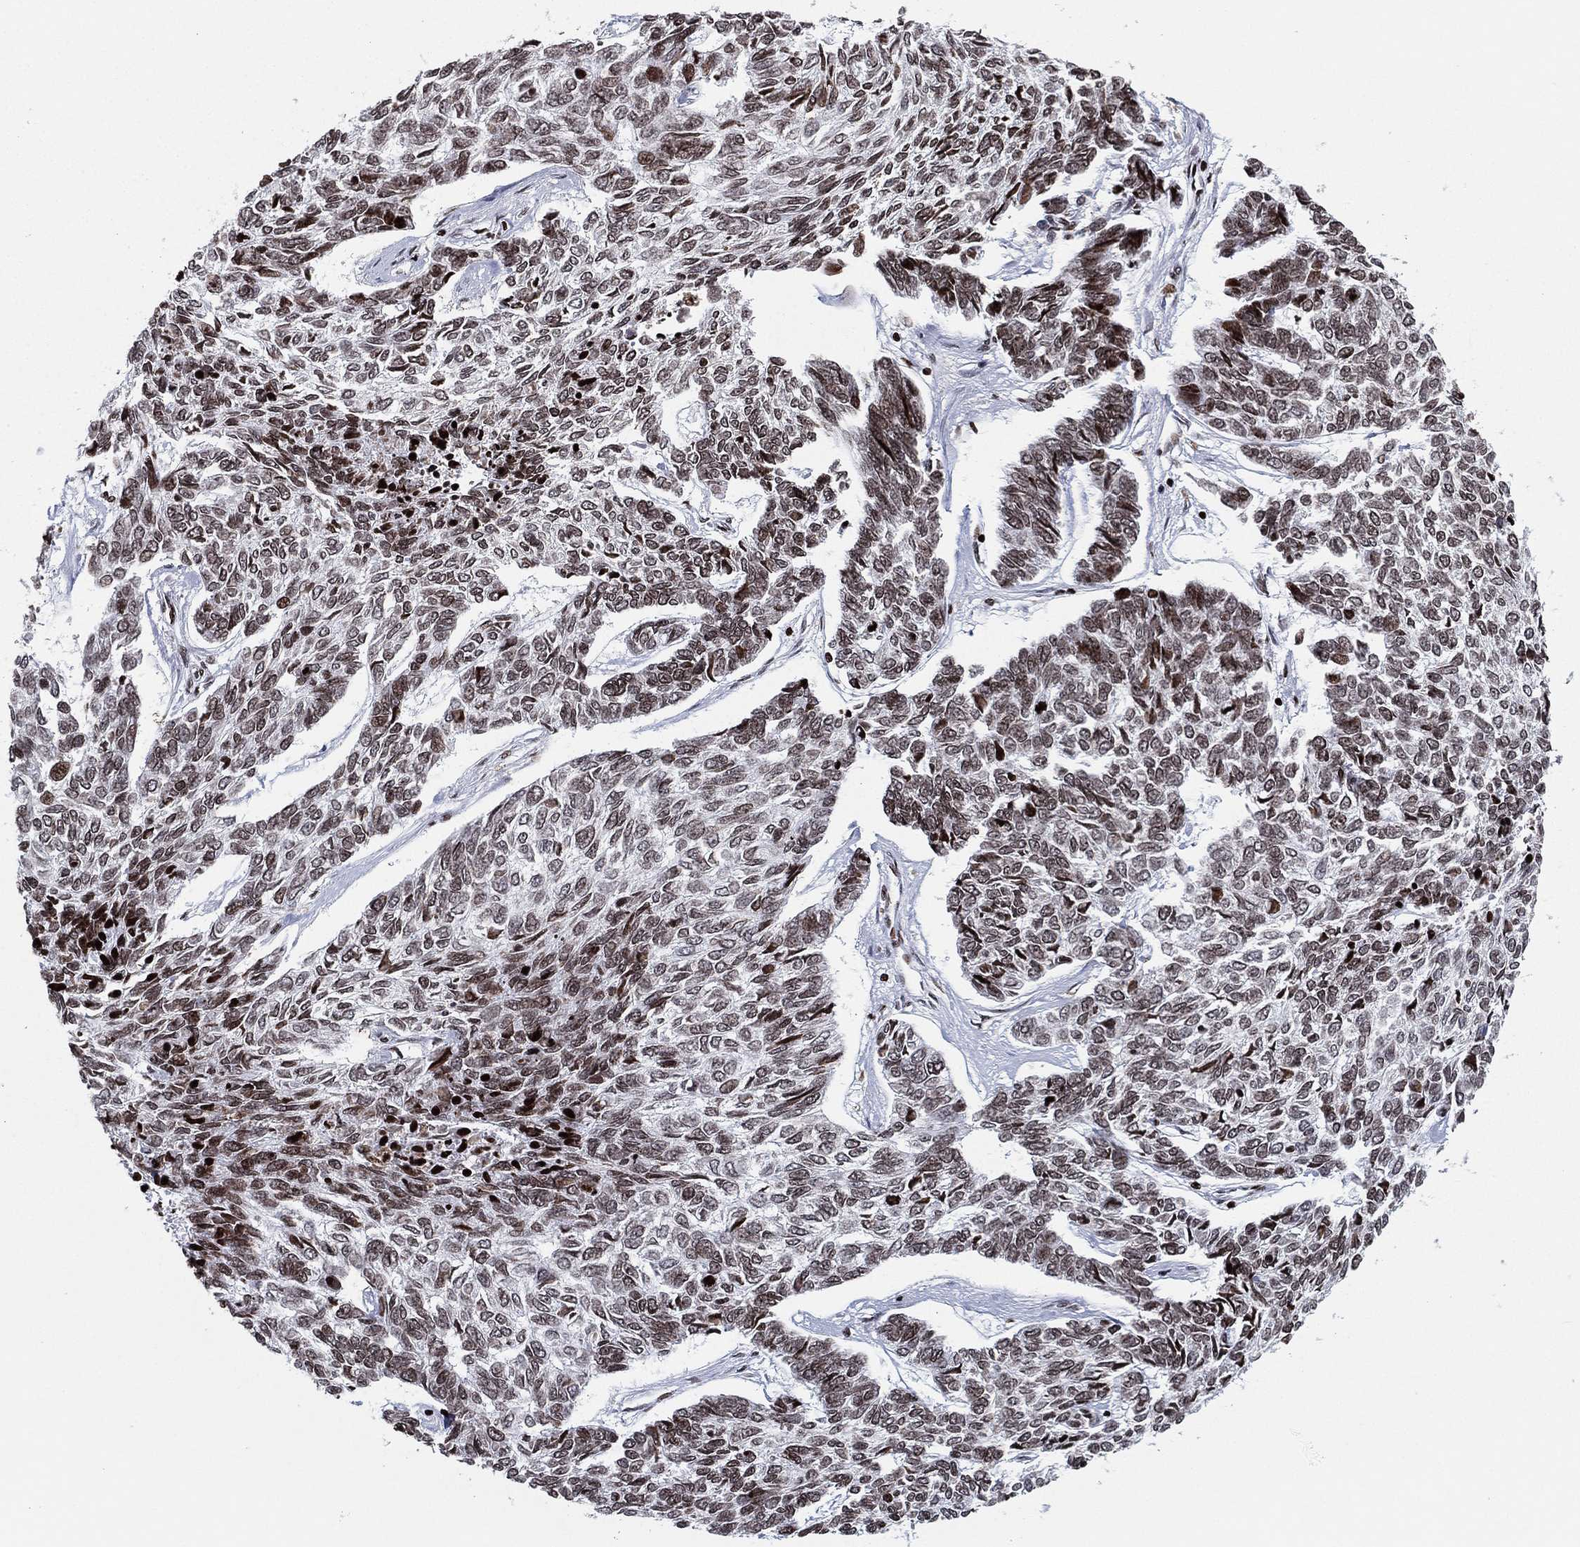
{"staining": {"intensity": "moderate", "quantity": "<25%", "location": "nuclear"}, "tissue": "skin cancer", "cell_type": "Tumor cells", "image_type": "cancer", "snomed": [{"axis": "morphology", "description": "Basal cell carcinoma"}, {"axis": "topography", "description": "Skin"}], "caption": "Basal cell carcinoma (skin) tissue displays moderate nuclear staining in about <25% of tumor cells (IHC, brightfield microscopy, high magnification).", "gene": "MFSD14A", "patient": {"sex": "female", "age": 65}}